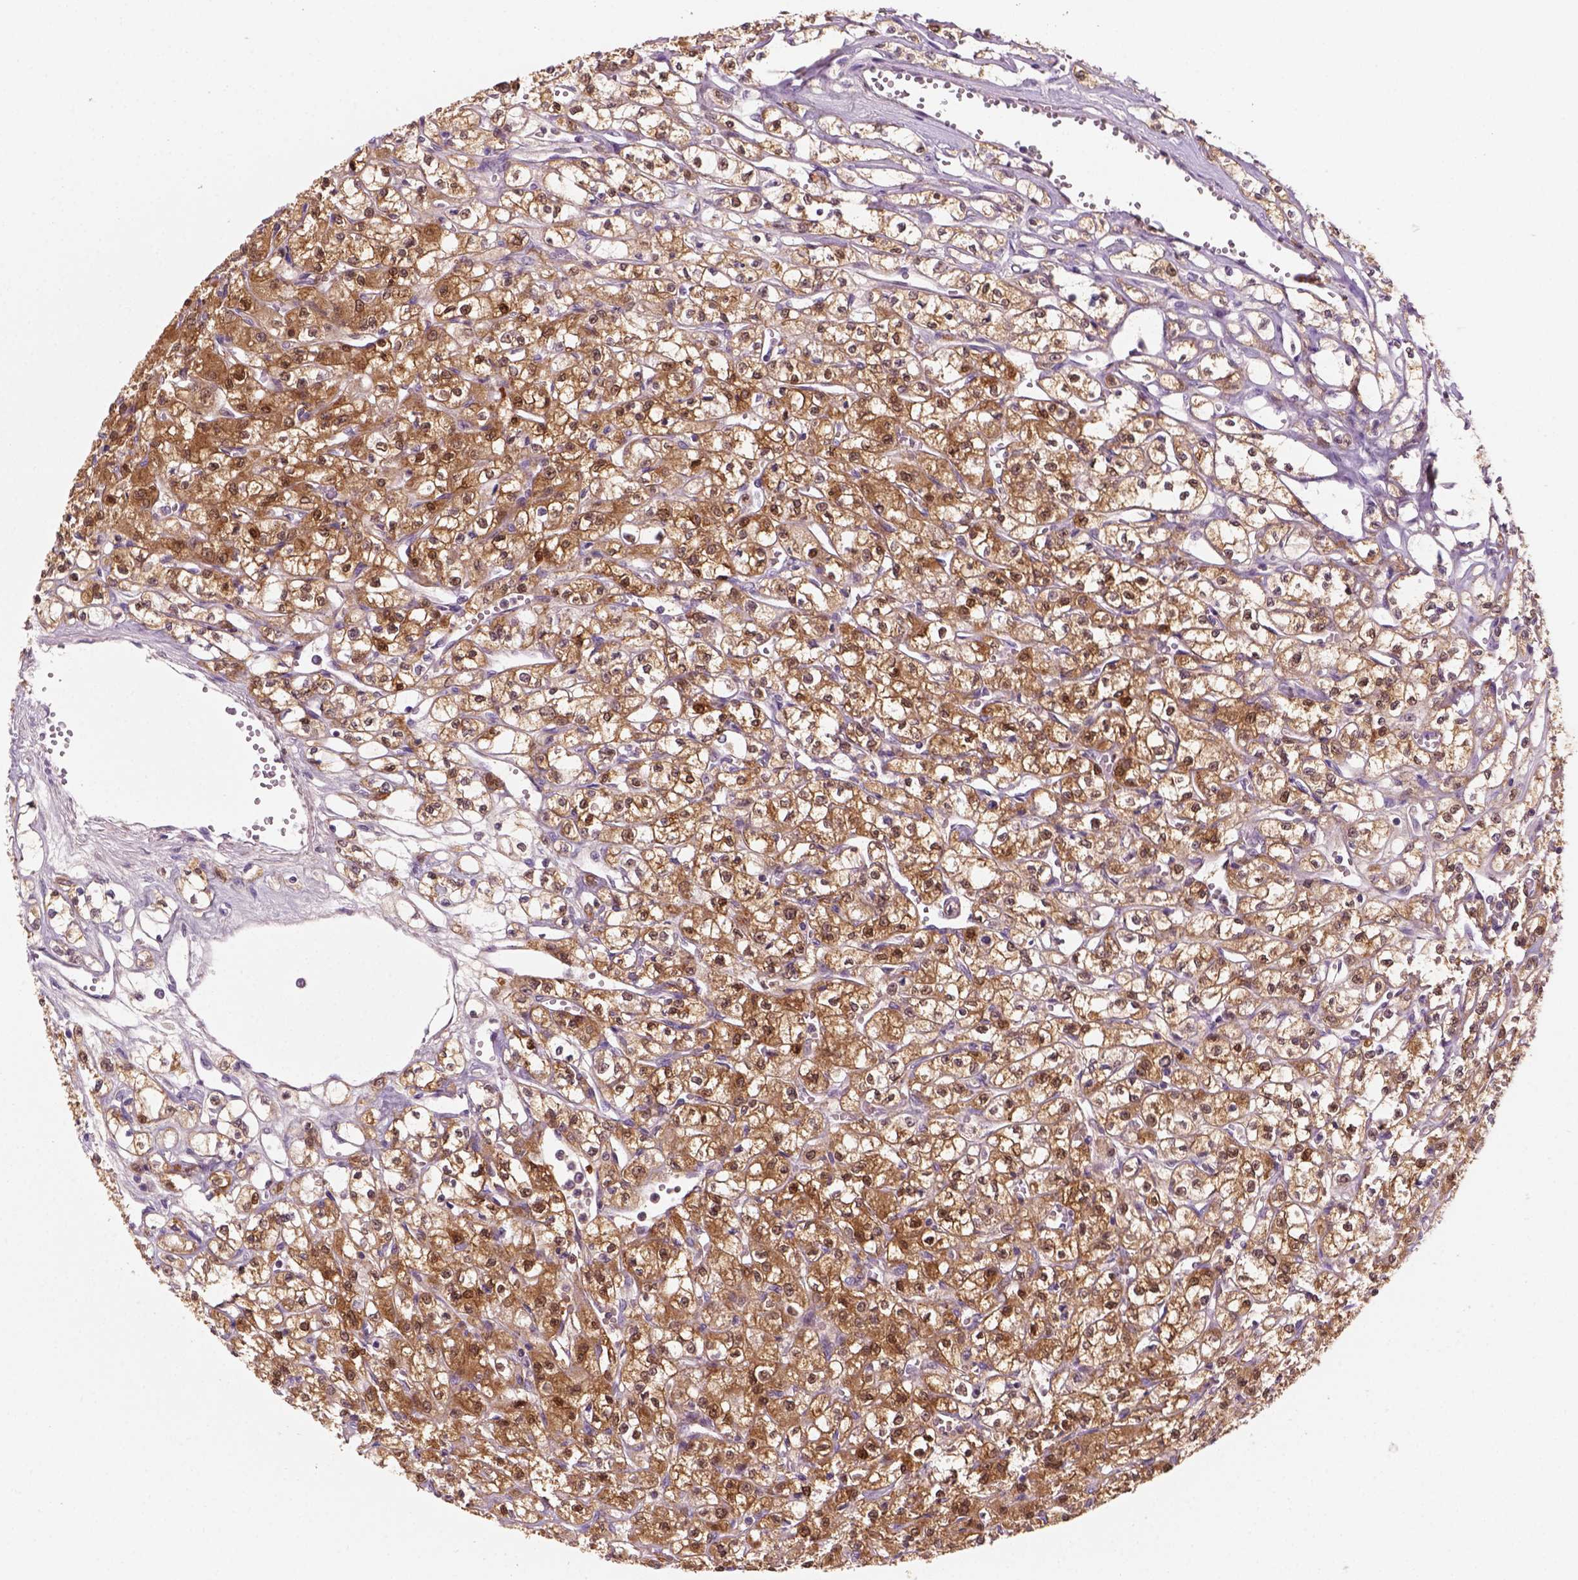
{"staining": {"intensity": "strong", "quantity": ">75%", "location": "cytoplasmic/membranous,nuclear"}, "tissue": "renal cancer", "cell_type": "Tumor cells", "image_type": "cancer", "snomed": [{"axis": "morphology", "description": "Adenocarcinoma, NOS"}, {"axis": "topography", "description": "Kidney"}], "caption": "This micrograph displays immunohistochemistry (IHC) staining of renal cancer (adenocarcinoma), with high strong cytoplasmic/membranous and nuclear expression in approximately >75% of tumor cells.", "gene": "GOT1", "patient": {"sex": "female", "age": 70}}